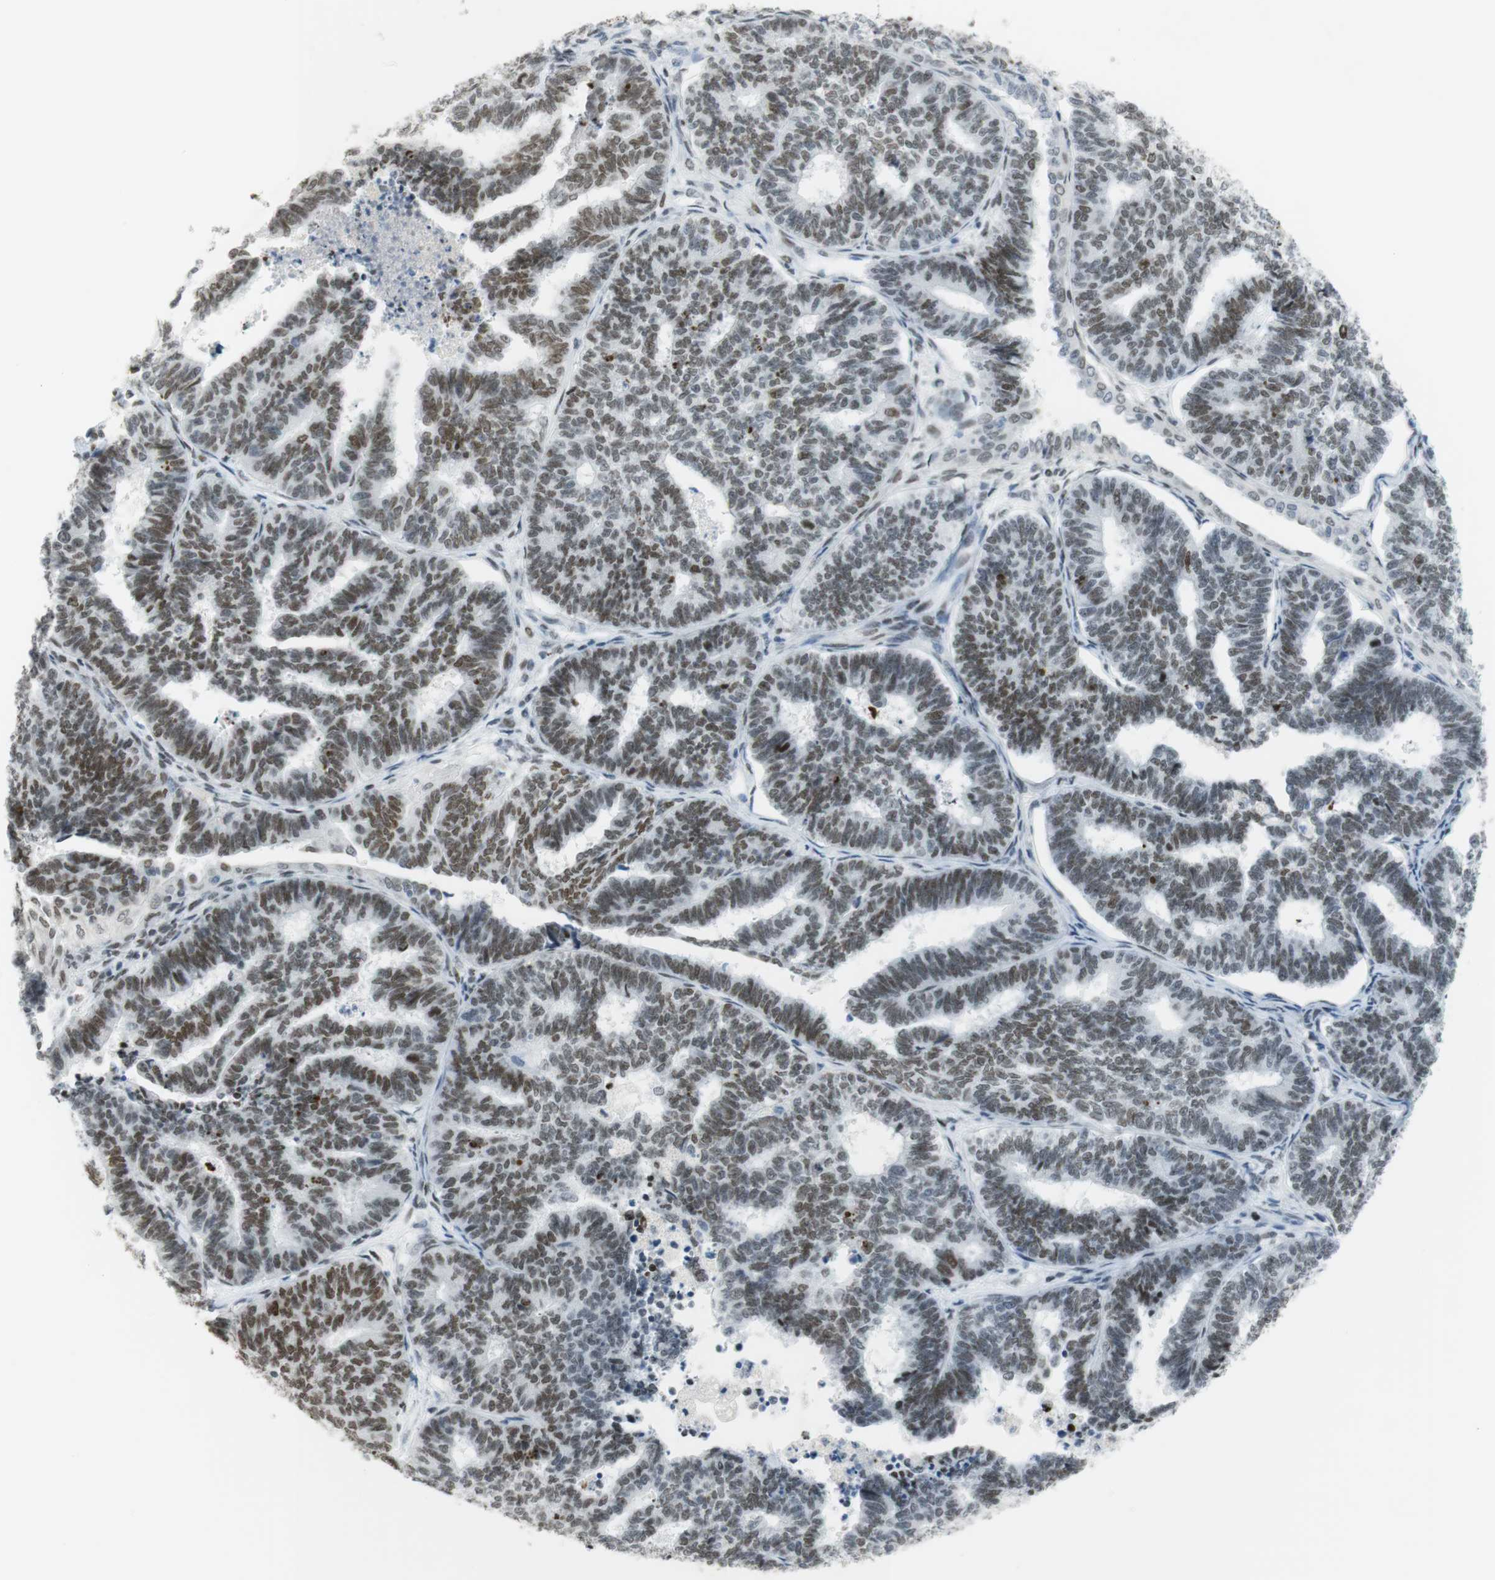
{"staining": {"intensity": "moderate", "quantity": ">75%", "location": "nuclear"}, "tissue": "endometrial cancer", "cell_type": "Tumor cells", "image_type": "cancer", "snomed": [{"axis": "morphology", "description": "Adenocarcinoma, NOS"}, {"axis": "topography", "description": "Endometrium"}], "caption": "Immunohistochemistry micrograph of neoplastic tissue: endometrial adenocarcinoma stained using immunohistochemistry reveals medium levels of moderate protein expression localized specifically in the nuclear of tumor cells, appearing as a nuclear brown color.", "gene": "BMI1", "patient": {"sex": "female", "age": 70}}